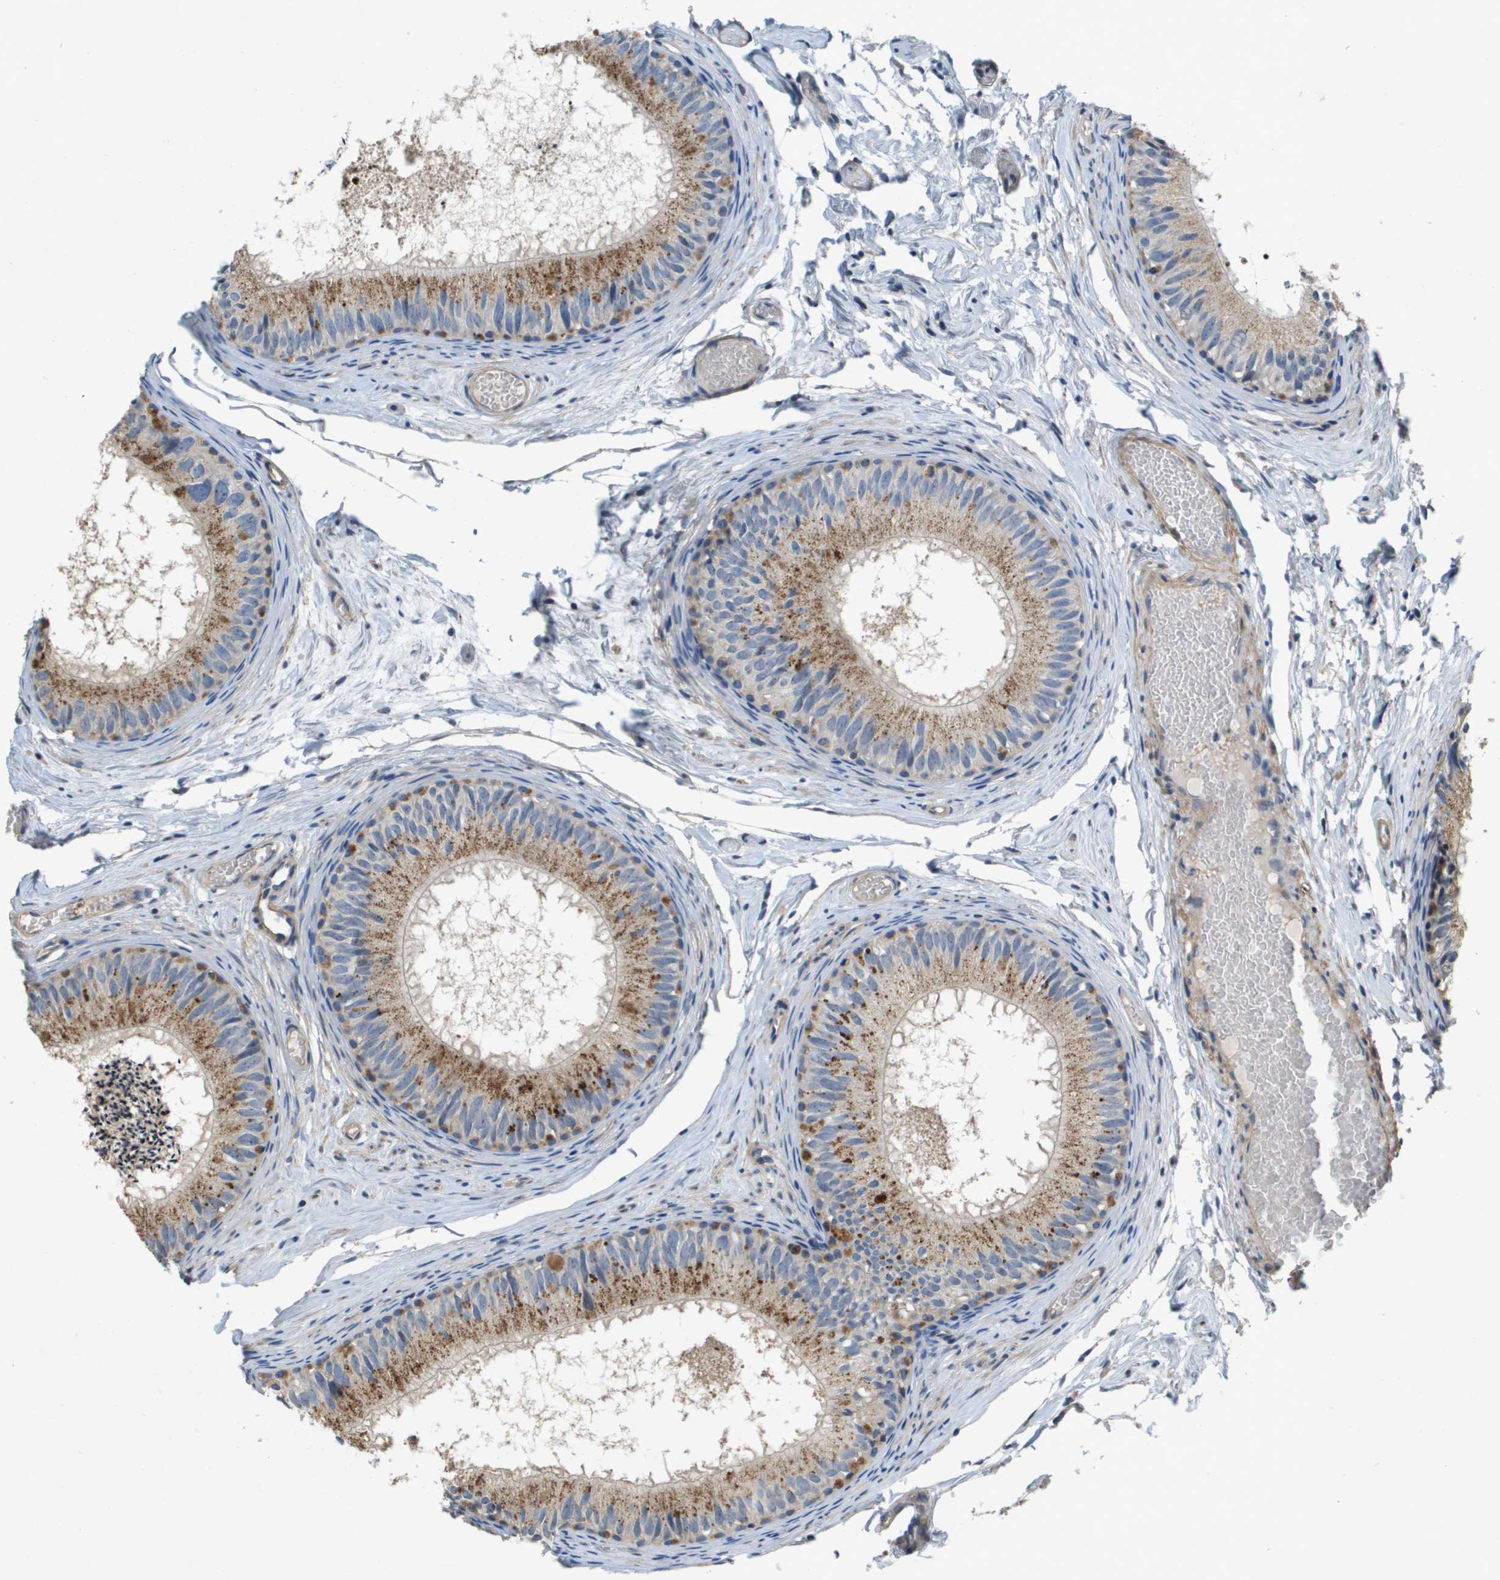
{"staining": {"intensity": "moderate", "quantity": ">75%", "location": "cytoplasmic/membranous"}, "tissue": "epididymis", "cell_type": "Glandular cells", "image_type": "normal", "snomed": [{"axis": "morphology", "description": "Normal tissue, NOS"}, {"axis": "topography", "description": "Epididymis"}], "caption": "This histopathology image displays immunohistochemistry staining of unremarkable human epididymis, with medium moderate cytoplasmic/membranous staining in about >75% of glandular cells.", "gene": "B3GNT5", "patient": {"sex": "male", "age": 46}}